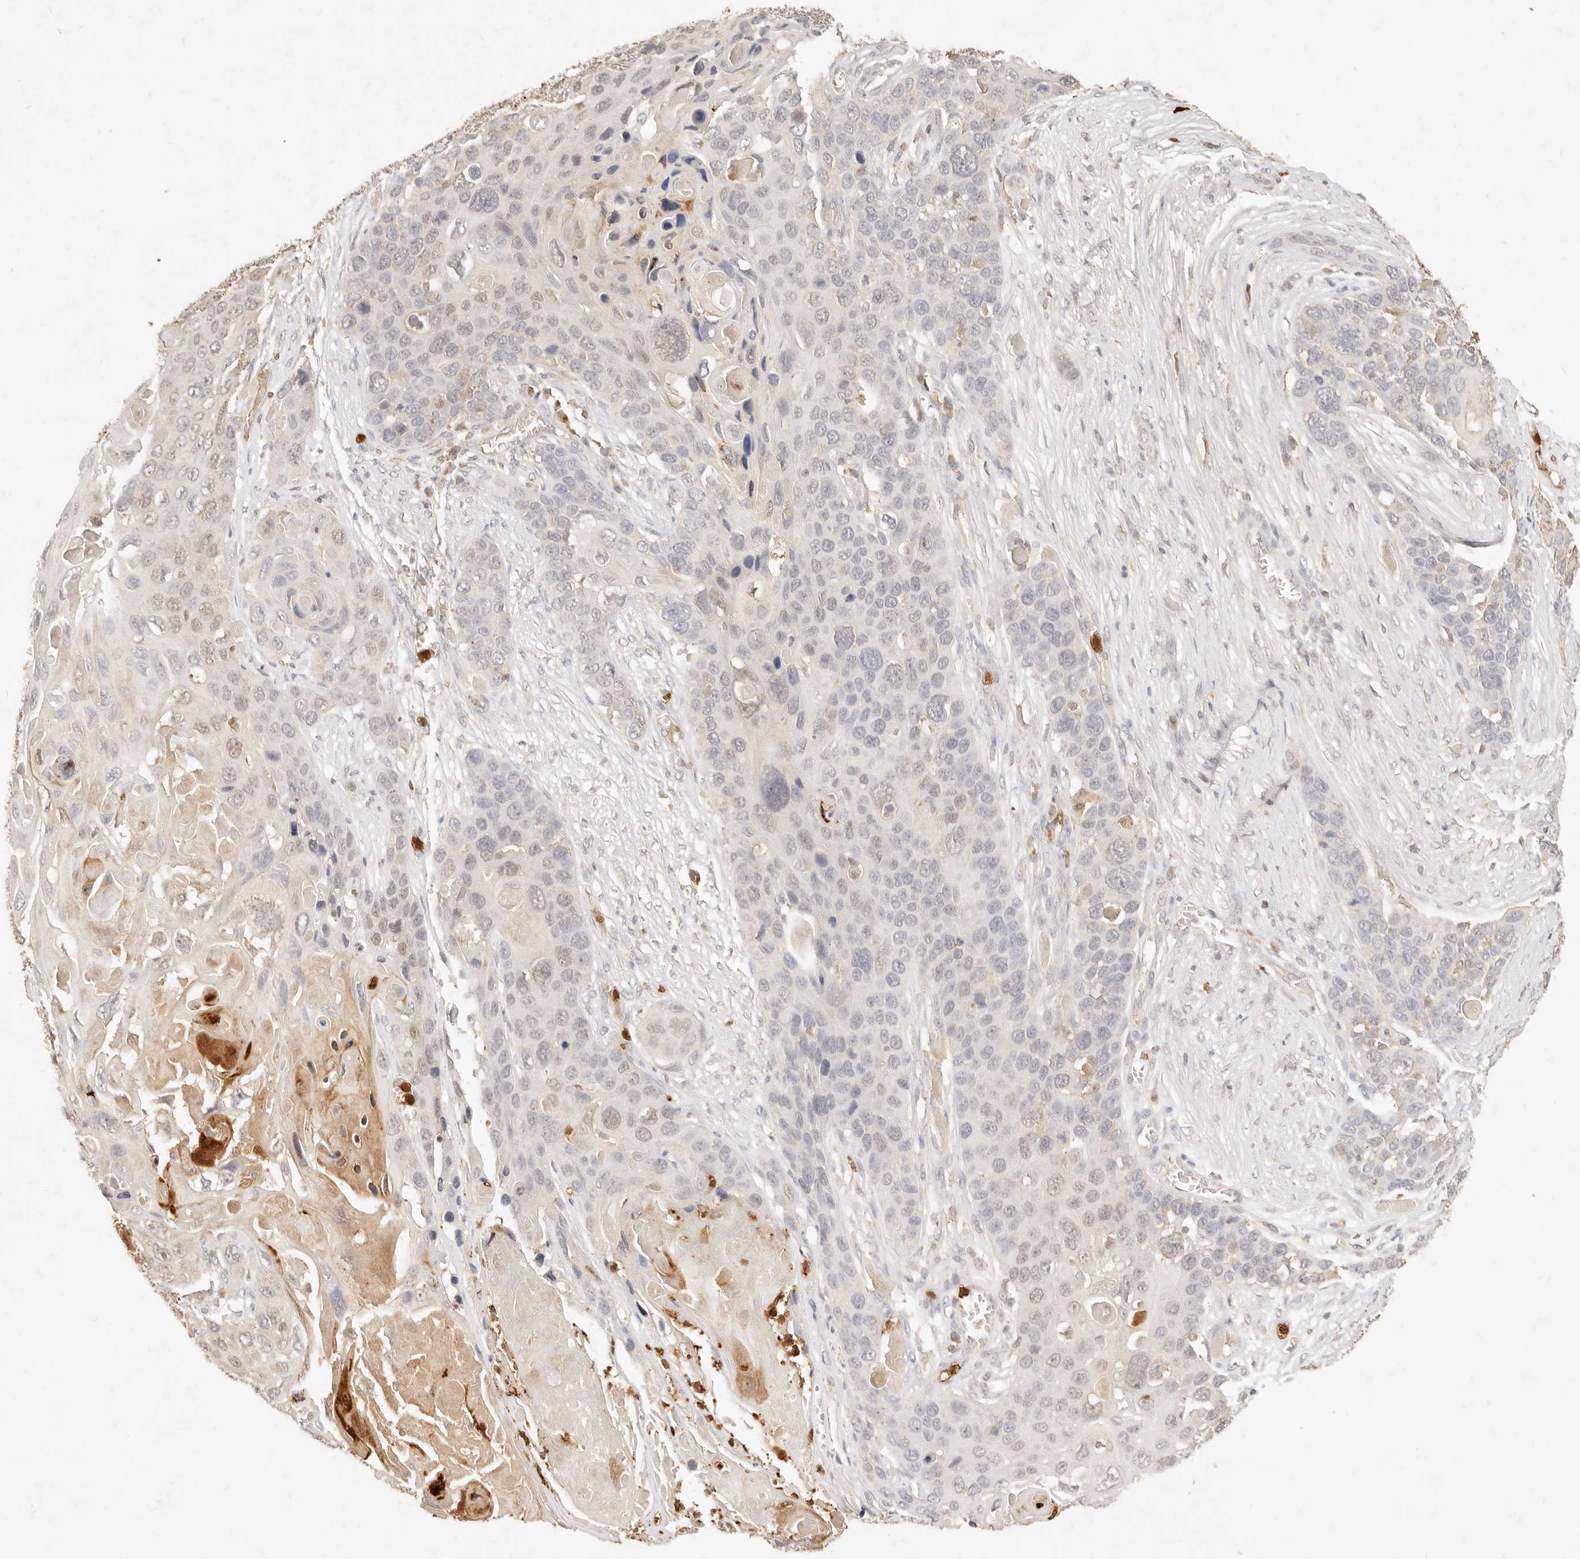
{"staining": {"intensity": "weak", "quantity": "25%-75%", "location": "nuclear"}, "tissue": "skin cancer", "cell_type": "Tumor cells", "image_type": "cancer", "snomed": [{"axis": "morphology", "description": "Squamous cell carcinoma, NOS"}, {"axis": "topography", "description": "Skin"}], "caption": "Immunohistochemical staining of skin cancer (squamous cell carcinoma) shows low levels of weak nuclear protein positivity in about 25%-75% of tumor cells.", "gene": "TMTC2", "patient": {"sex": "male", "age": 55}}